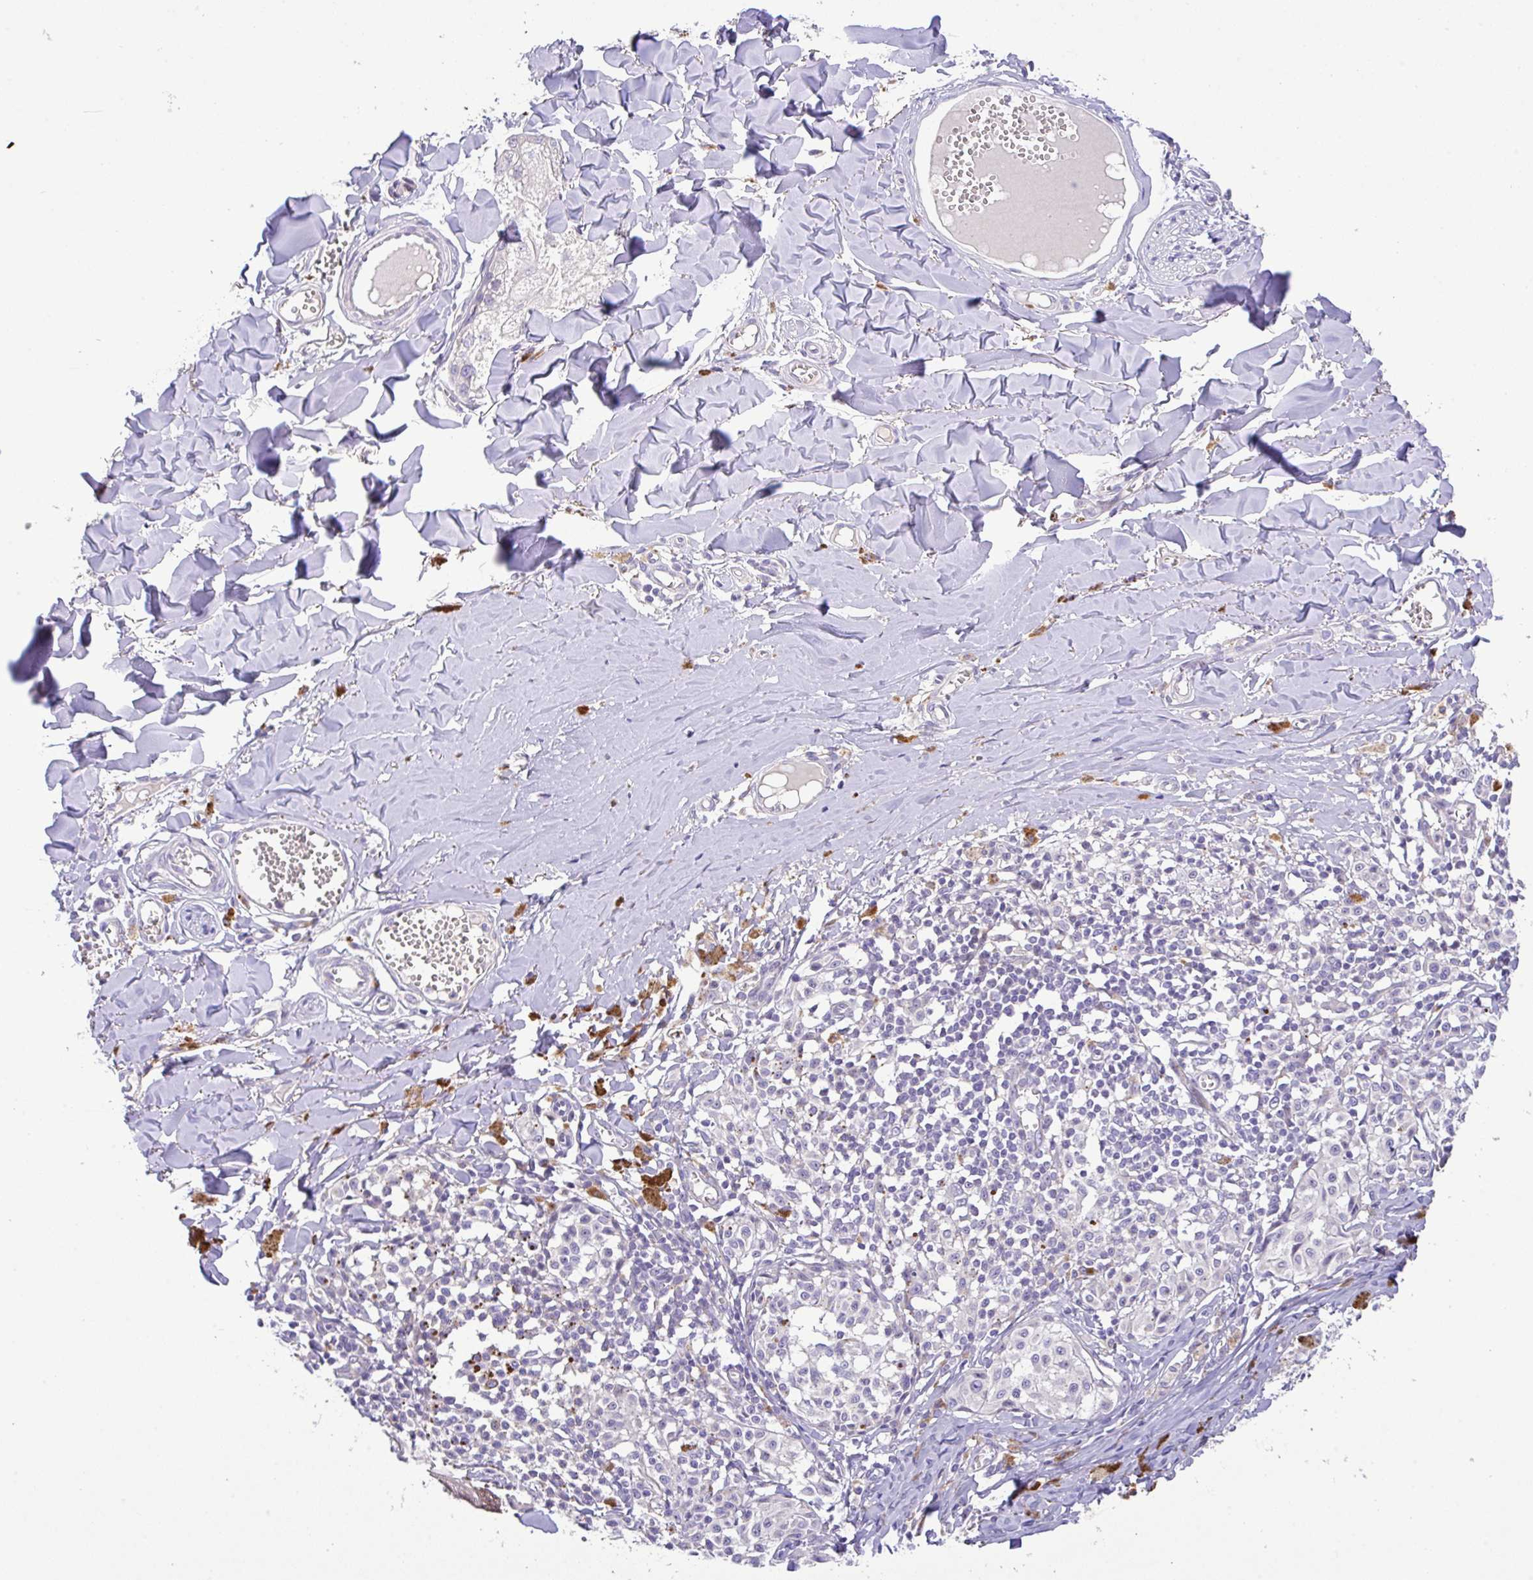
{"staining": {"intensity": "negative", "quantity": "none", "location": "none"}, "tissue": "melanoma", "cell_type": "Tumor cells", "image_type": "cancer", "snomed": [{"axis": "morphology", "description": "Malignant melanoma, NOS"}, {"axis": "topography", "description": "Skin"}], "caption": "This is a micrograph of IHC staining of malignant melanoma, which shows no expression in tumor cells.", "gene": "EPN3", "patient": {"sex": "female", "age": 43}}